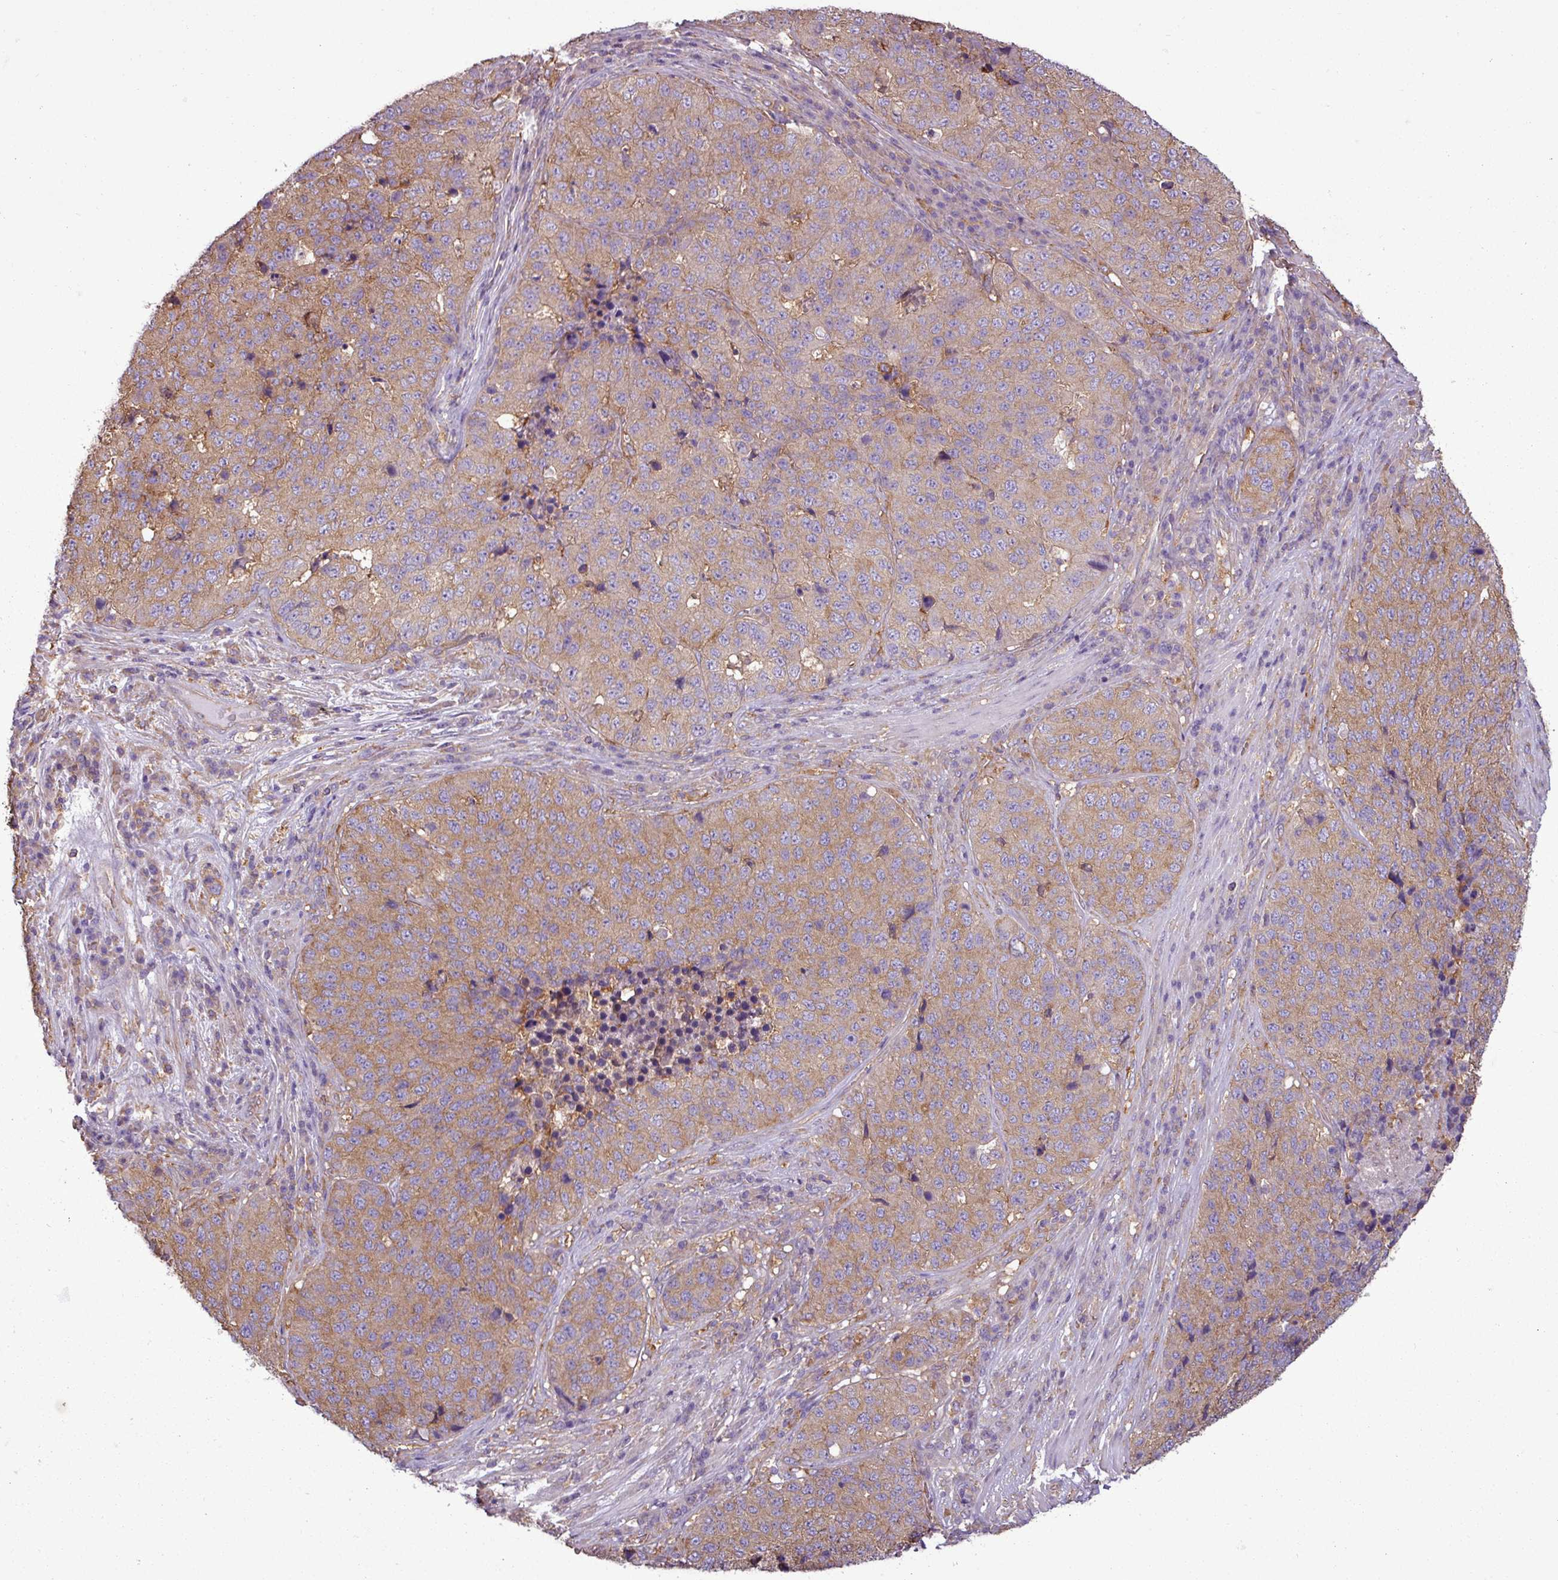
{"staining": {"intensity": "moderate", "quantity": ">75%", "location": "cytoplasmic/membranous"}, "tissue": "stomach cancer", "cell_type": "Tumor cells", "image_type": "cancer", "snomed": [{"axis": "morphology", "description": "Adenocarcinoma, NOS"}, {"axis": "topography", "description": "Stomach"}], "caption": "Immunohistochemistry photomicrograph of stomach cancer stained for a protein (brown), which demonstrates medium levels of moderate cytoplasmic/membranous staining in approximately >75% of tumor cells.", "gene": "PACSIN2", "patient": {"sex": "male", "age": 71}}